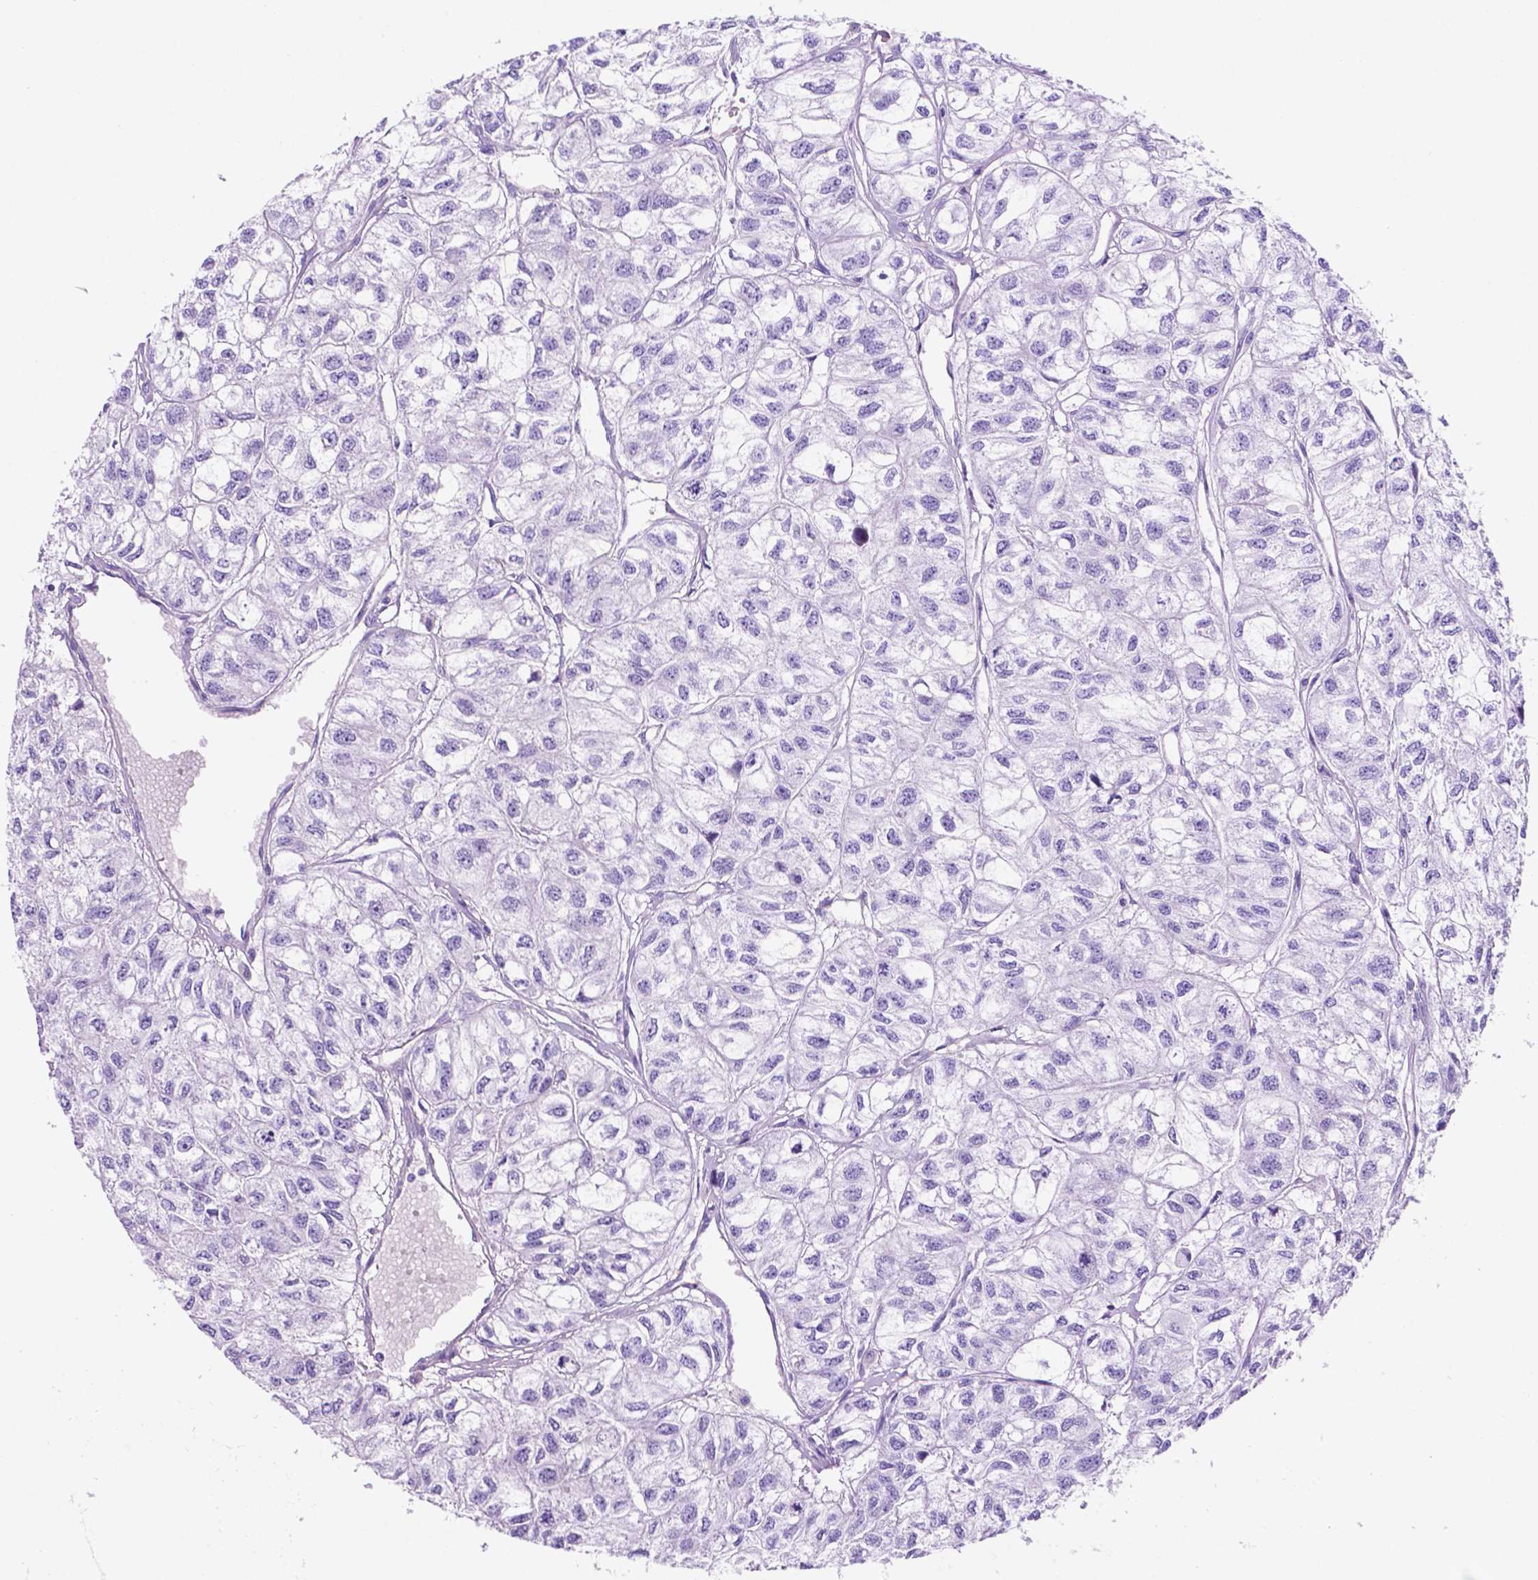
{"staining": {"intensity": "negative", "quantity": "none", "location": "none"}, "tissue": "renal cancer", "cell_type": "Tumor cells", "image_type": "cancer", "snomed": [{"axis": "morphology", "description": "Adenocarcinoma, NOS"}, {"axis": "topography", "description": "Kidney"}], "caption": "IHC of renal cancer demonstrates no positivity in tumor cells.", "gene": "FOXB2", "patient": {"sex": "male", "age": 56}}